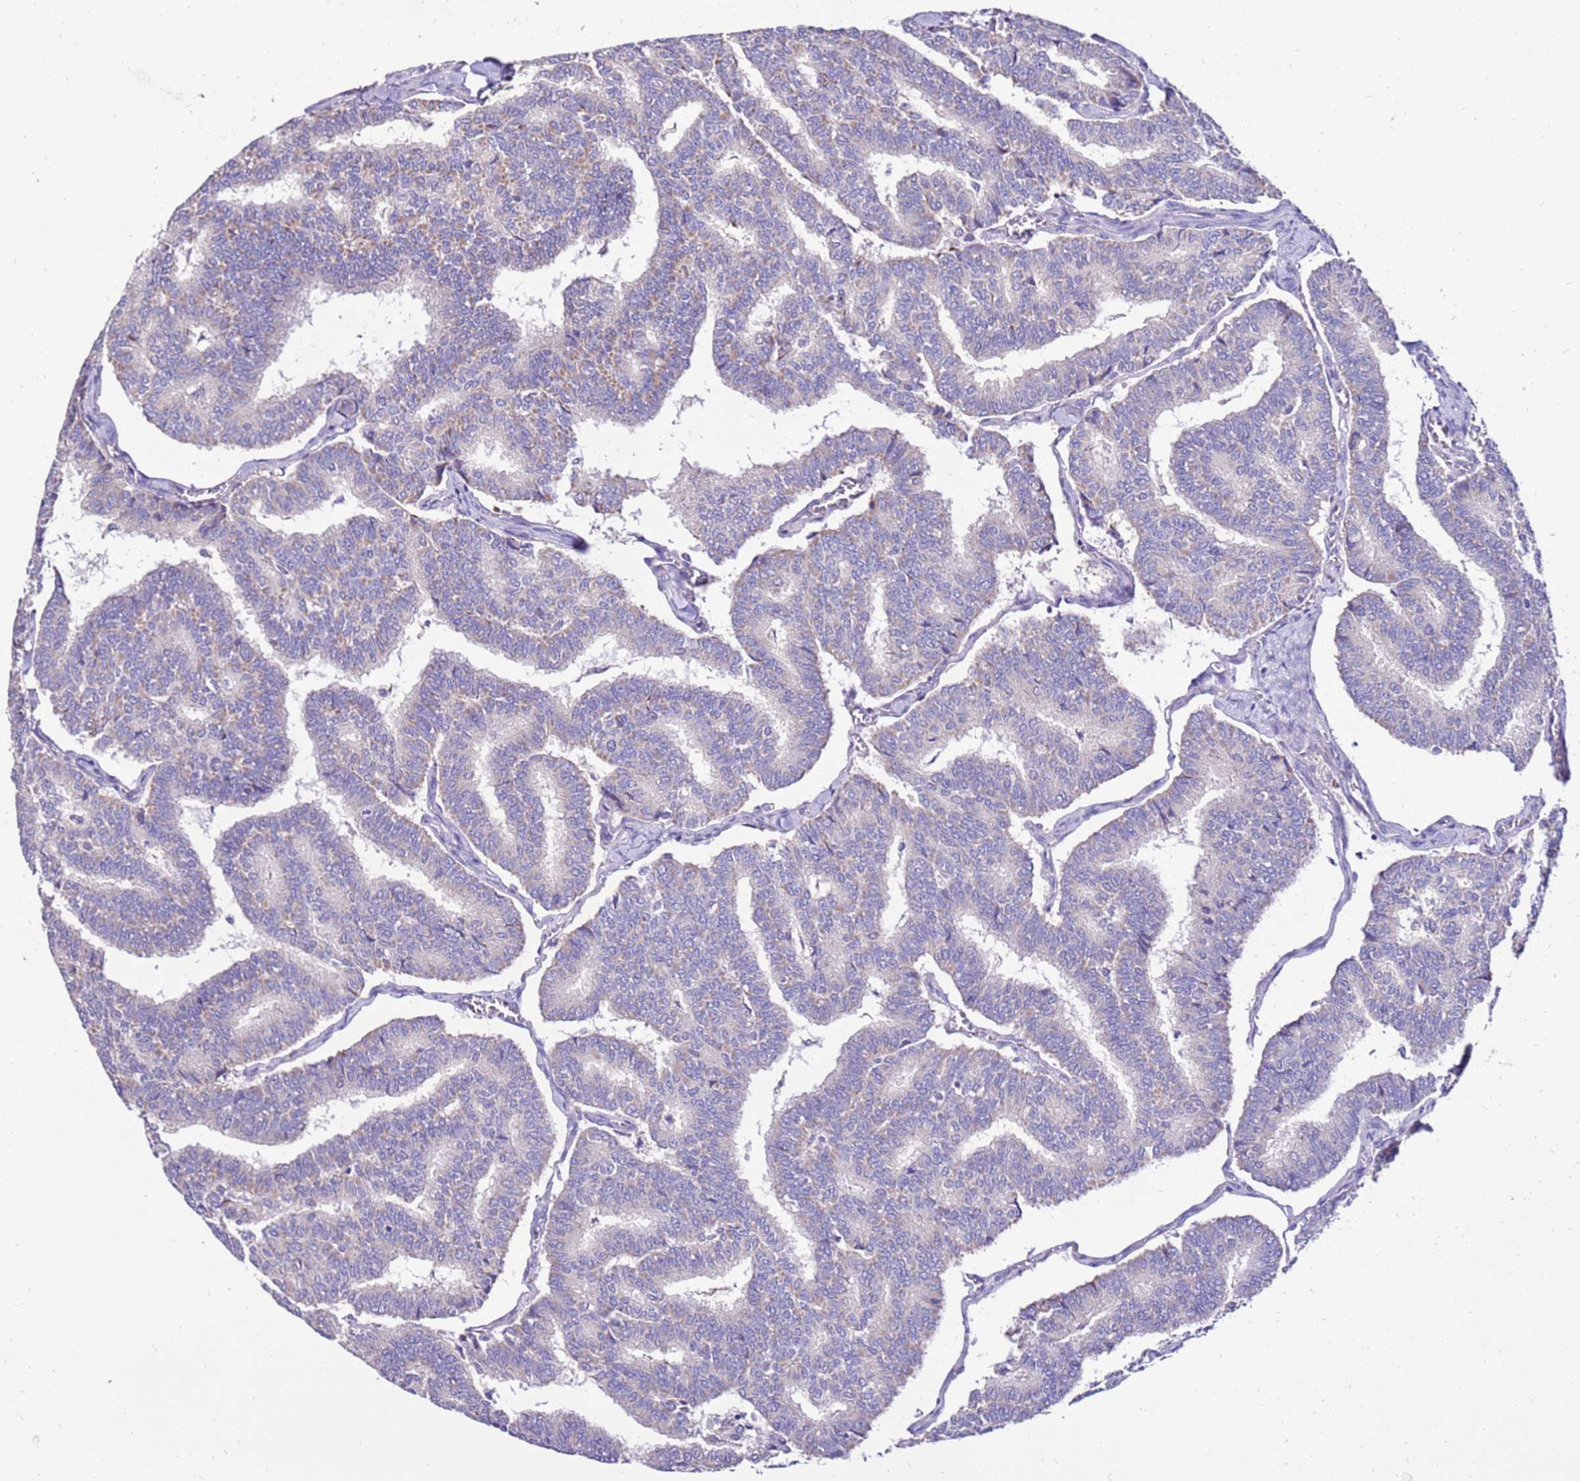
{"staining": {"intensity": "negative", "quantity": "none", "location": "none"}, "tissue": "thyroid cancer", "cell_type": "Tumor cells", "image_type": "cancer", "snomed": [{"axis": "morphology", "description": "Papillary adenocarcinoma, NOS"}, {"axis": "topography", "description": "Thyroid gland"}], "caption": "Immunohistochemistry (IHC) image of papillary adenocarcinoma (thyroid) stained for a protein (brown), which demonstrates no staining in tumor cells.", "gene": "TMEM106C", "patient": {"sex": "female", "age": 35}}